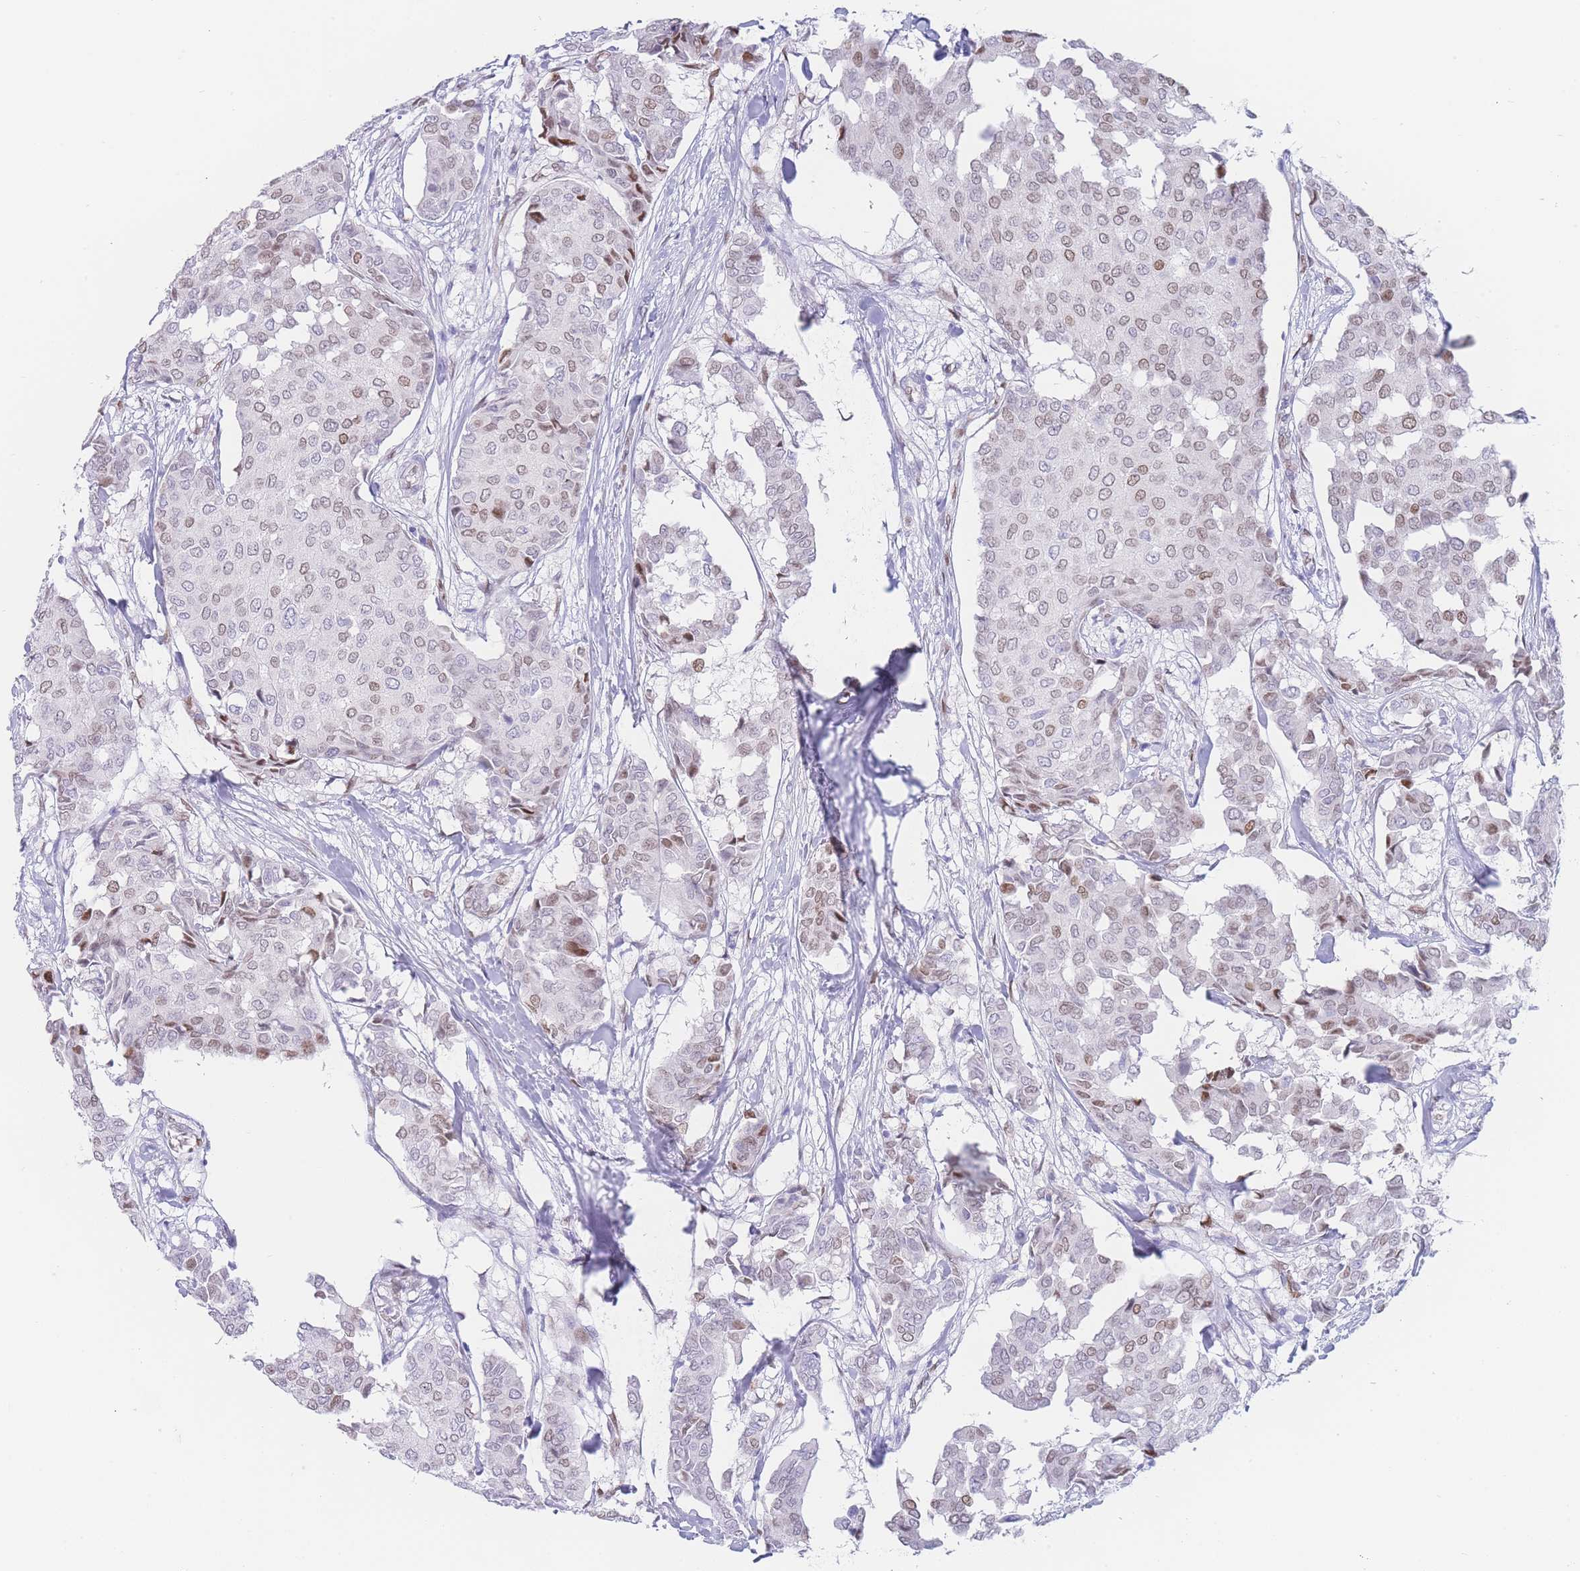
{"staining": {"intensity": "weak", "quantity": ">75%", "location": "nuclear"}, "tissue": "breast cancer", "cell_type": "Tumor cells", "image_type": "cancer", "snomed": [{"axis": "morphology", "description": "Duct carcinoma"}, {"axis": "topography", "description": "Breast"}], "caption": "Immunohistochemistry micrograph of human breast cancer stained for a protein (brown), which shows low levels of weak nuclear positivity in about >75% of tumor cells.", "gene": "PSMB5", "patient": {"sex": "female", "age": 75}}